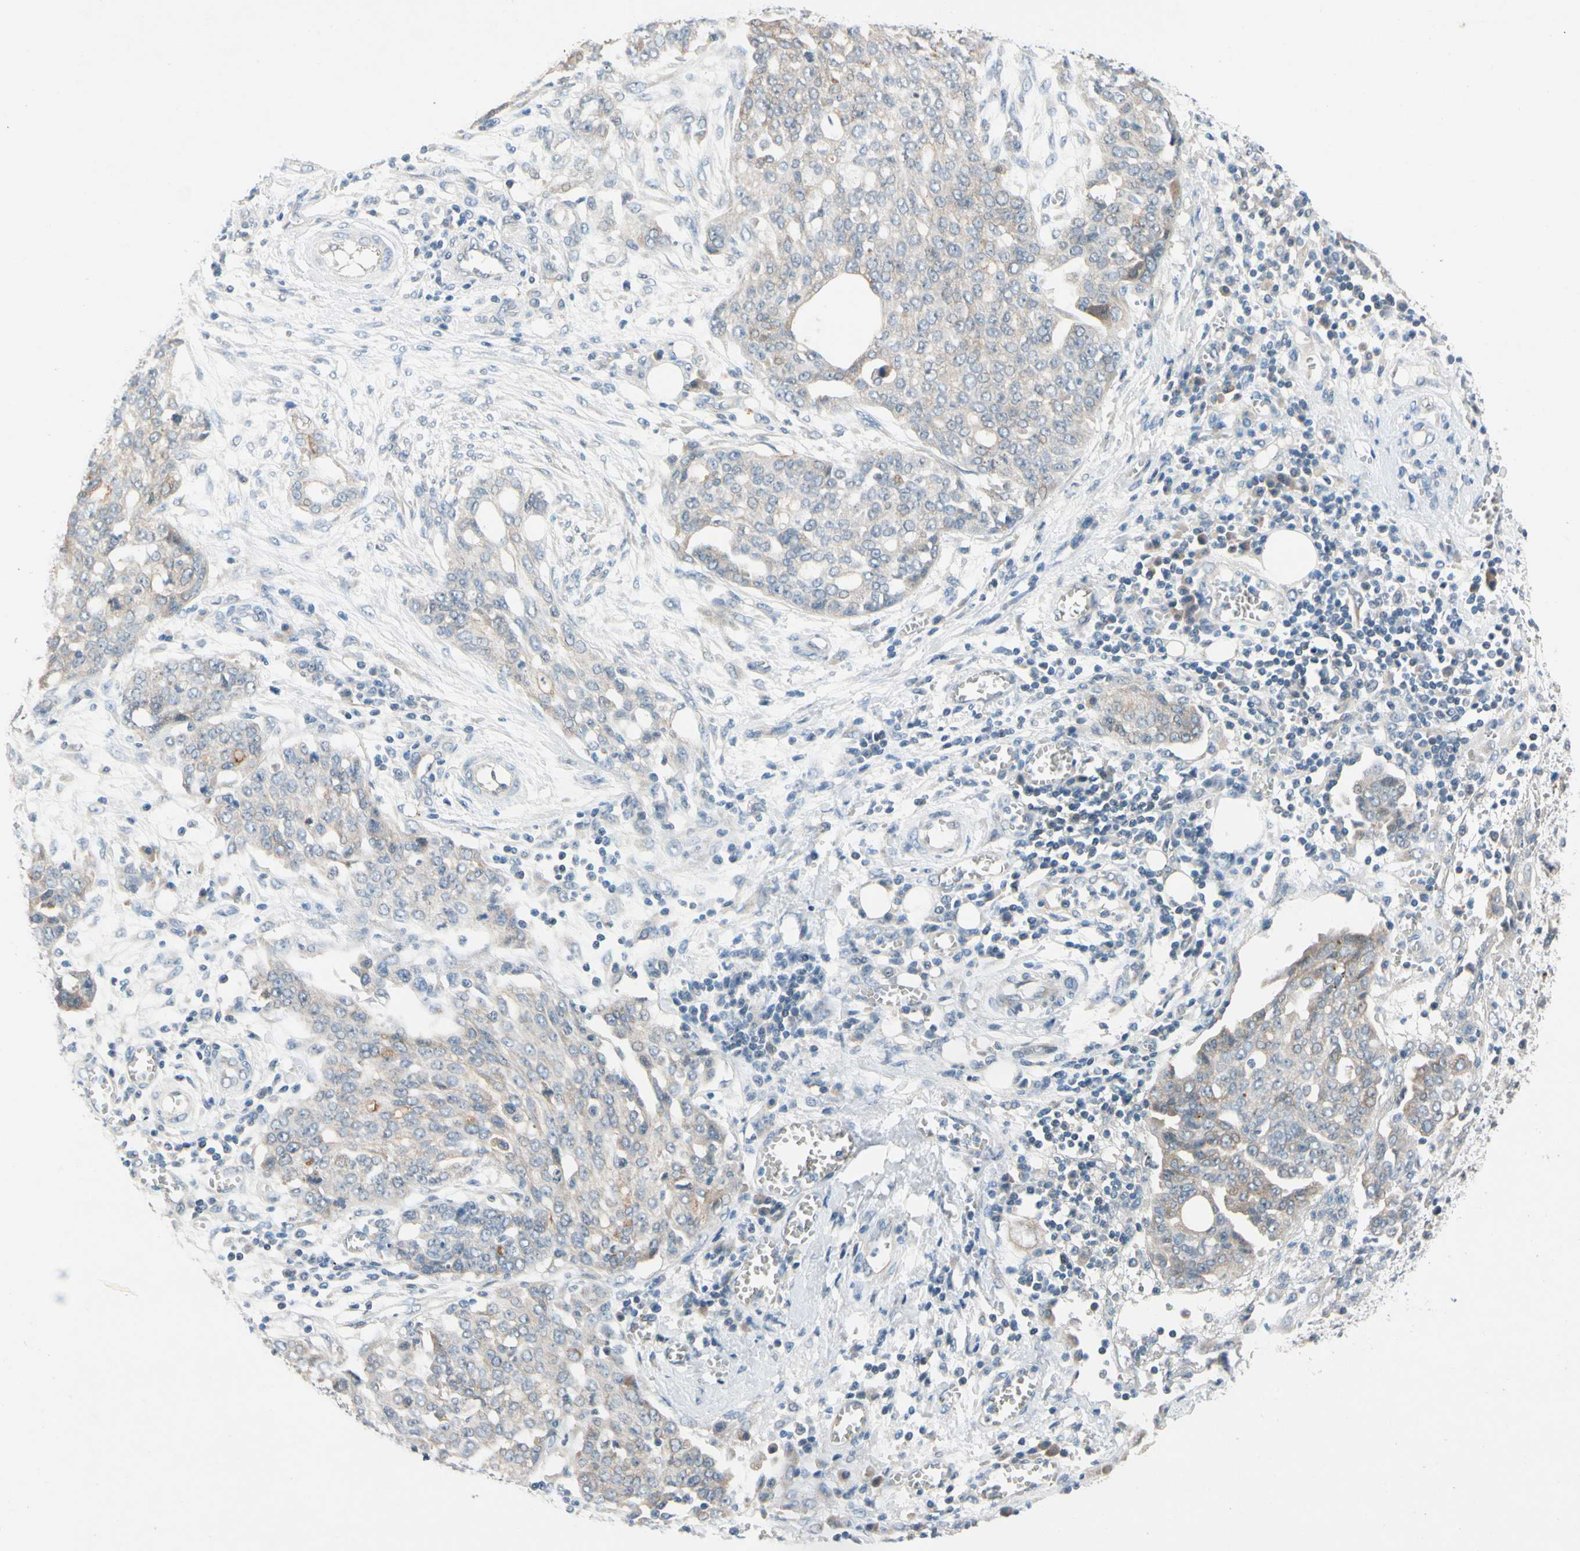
{"staining": {"intensity": "weak", "quantity": ">75%", "location": "cytoplasmic/membranous"}, "tissue": "ovarian cancer", "cell_type": "Tumor cells", "image_type": "cancer", "snomed": [{"axis": "morphology", "description": "Cystadenocarcinoma, serous, NOS"}, {"axis": "topography", "description": "Soft tissue"}, {"axis": "topography", "description": "Ovary"}], "caption": "Brown immunohistochemical staining in serous cystadenocarcinoma (ovarian) demonstrates weak cytoplasmic/membranous positivity in approximately >75% of tumor cells.", "gene": "SLC27A6", "patient": {"sex": "female", "age": 57}}